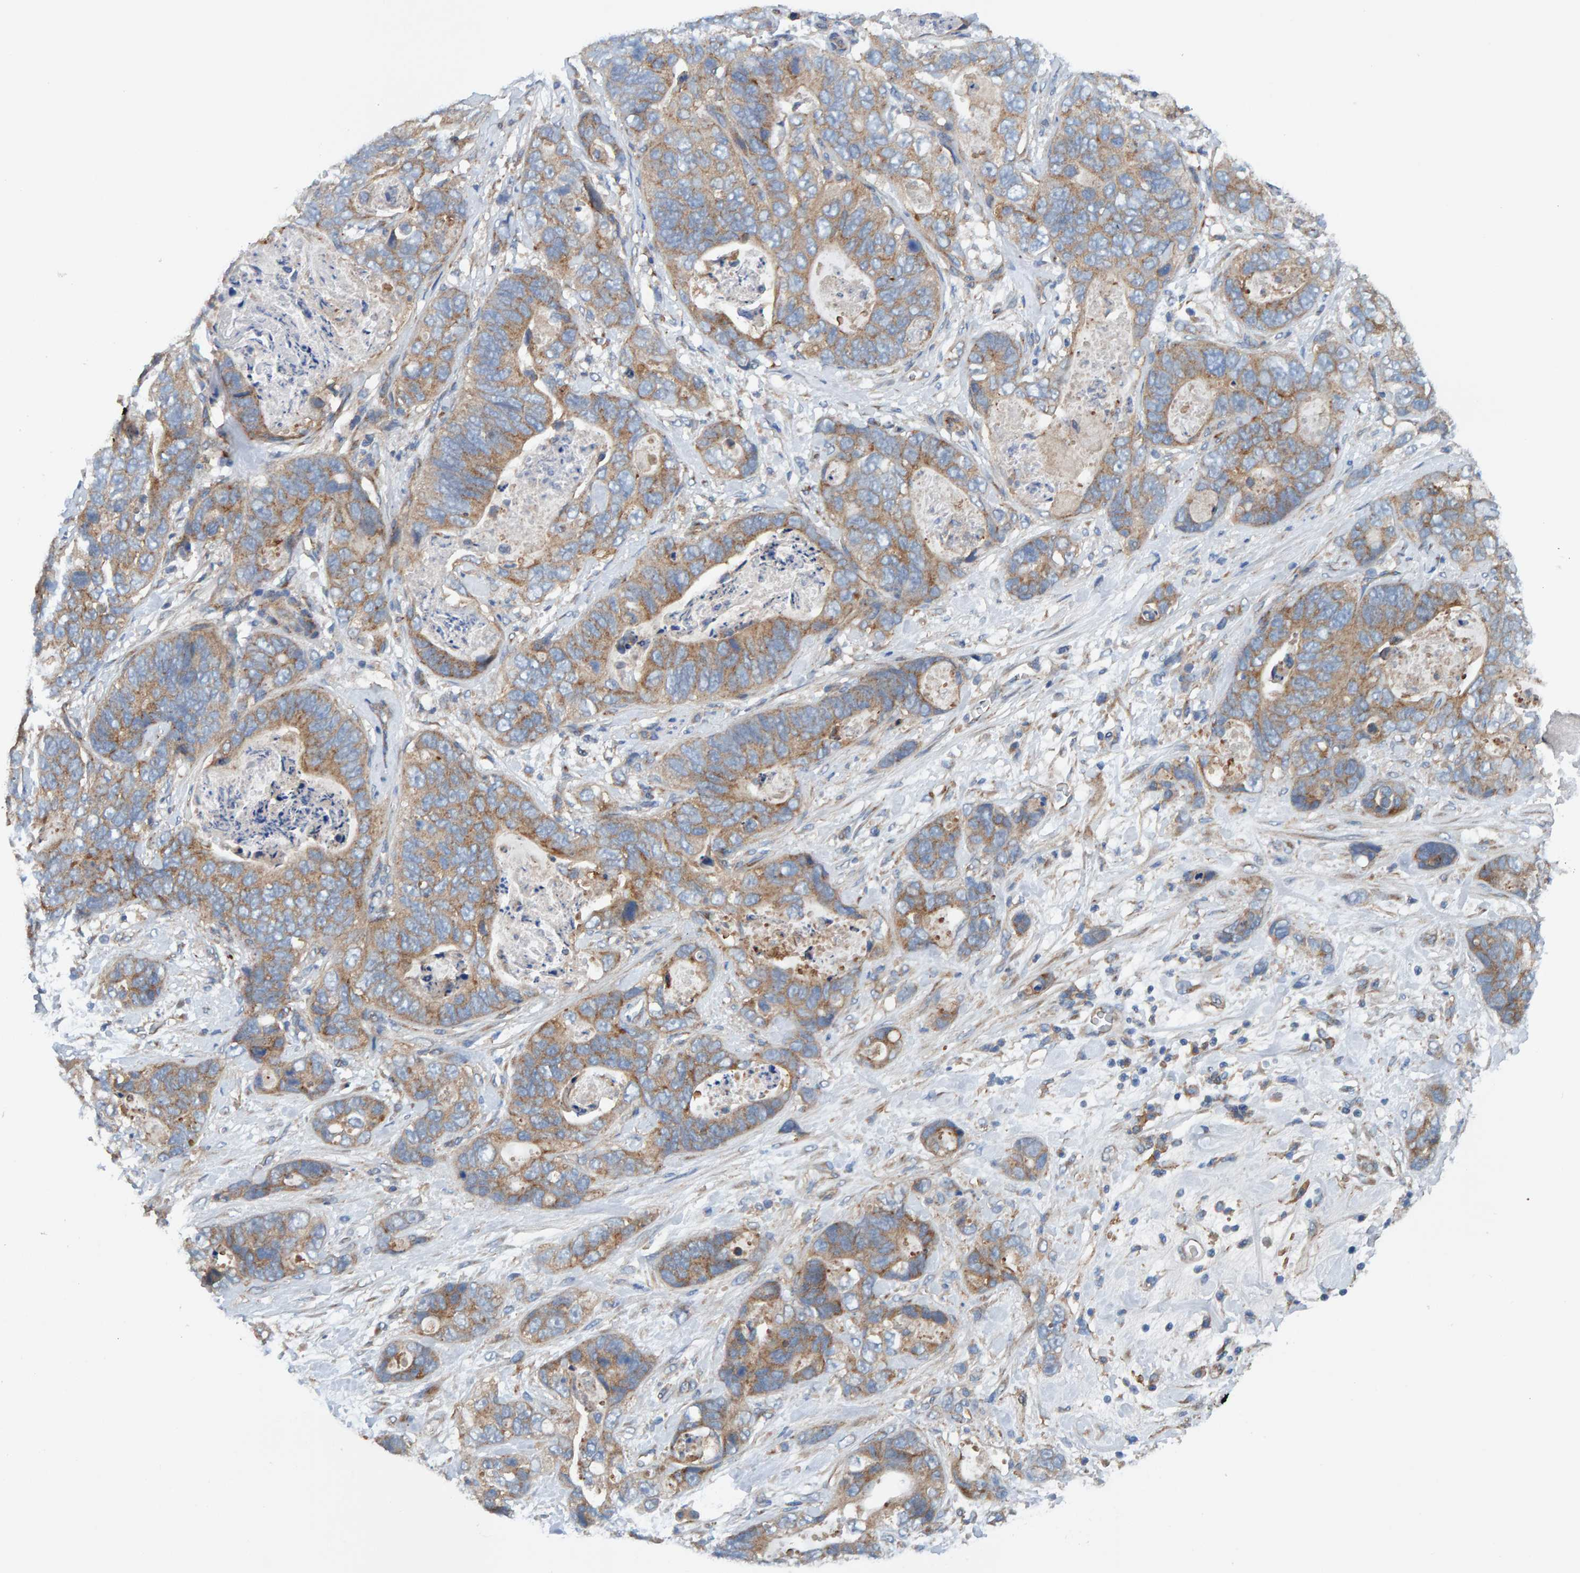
{"staining": {"intensity": "moderate", "quantity": ">75%", "location": "cytoplasmic/membranous"}, "tissue": "stomach cancer", "cell_type": "Tumor cells", "image_type": "cancer", "snomed": [{"axis": "morphology", "description": "Normal tissue, NOS"}, {"axis": "morphology", "description": "Adenocarcinoma, NOS"}, {"axis": "topography", "description": "Stomach"}], "caption": "IHC image of neoplastic tissue: stomach cancer stained using IHC exhibits medium levels of moderate protein expression localized specifically in the cytoplasmic/membranous of tumor cells, appearing as a cytoplasmic/membranous brown color.", "gene": "MKLN1", "patient": {"sex": "female", "age": 89}}